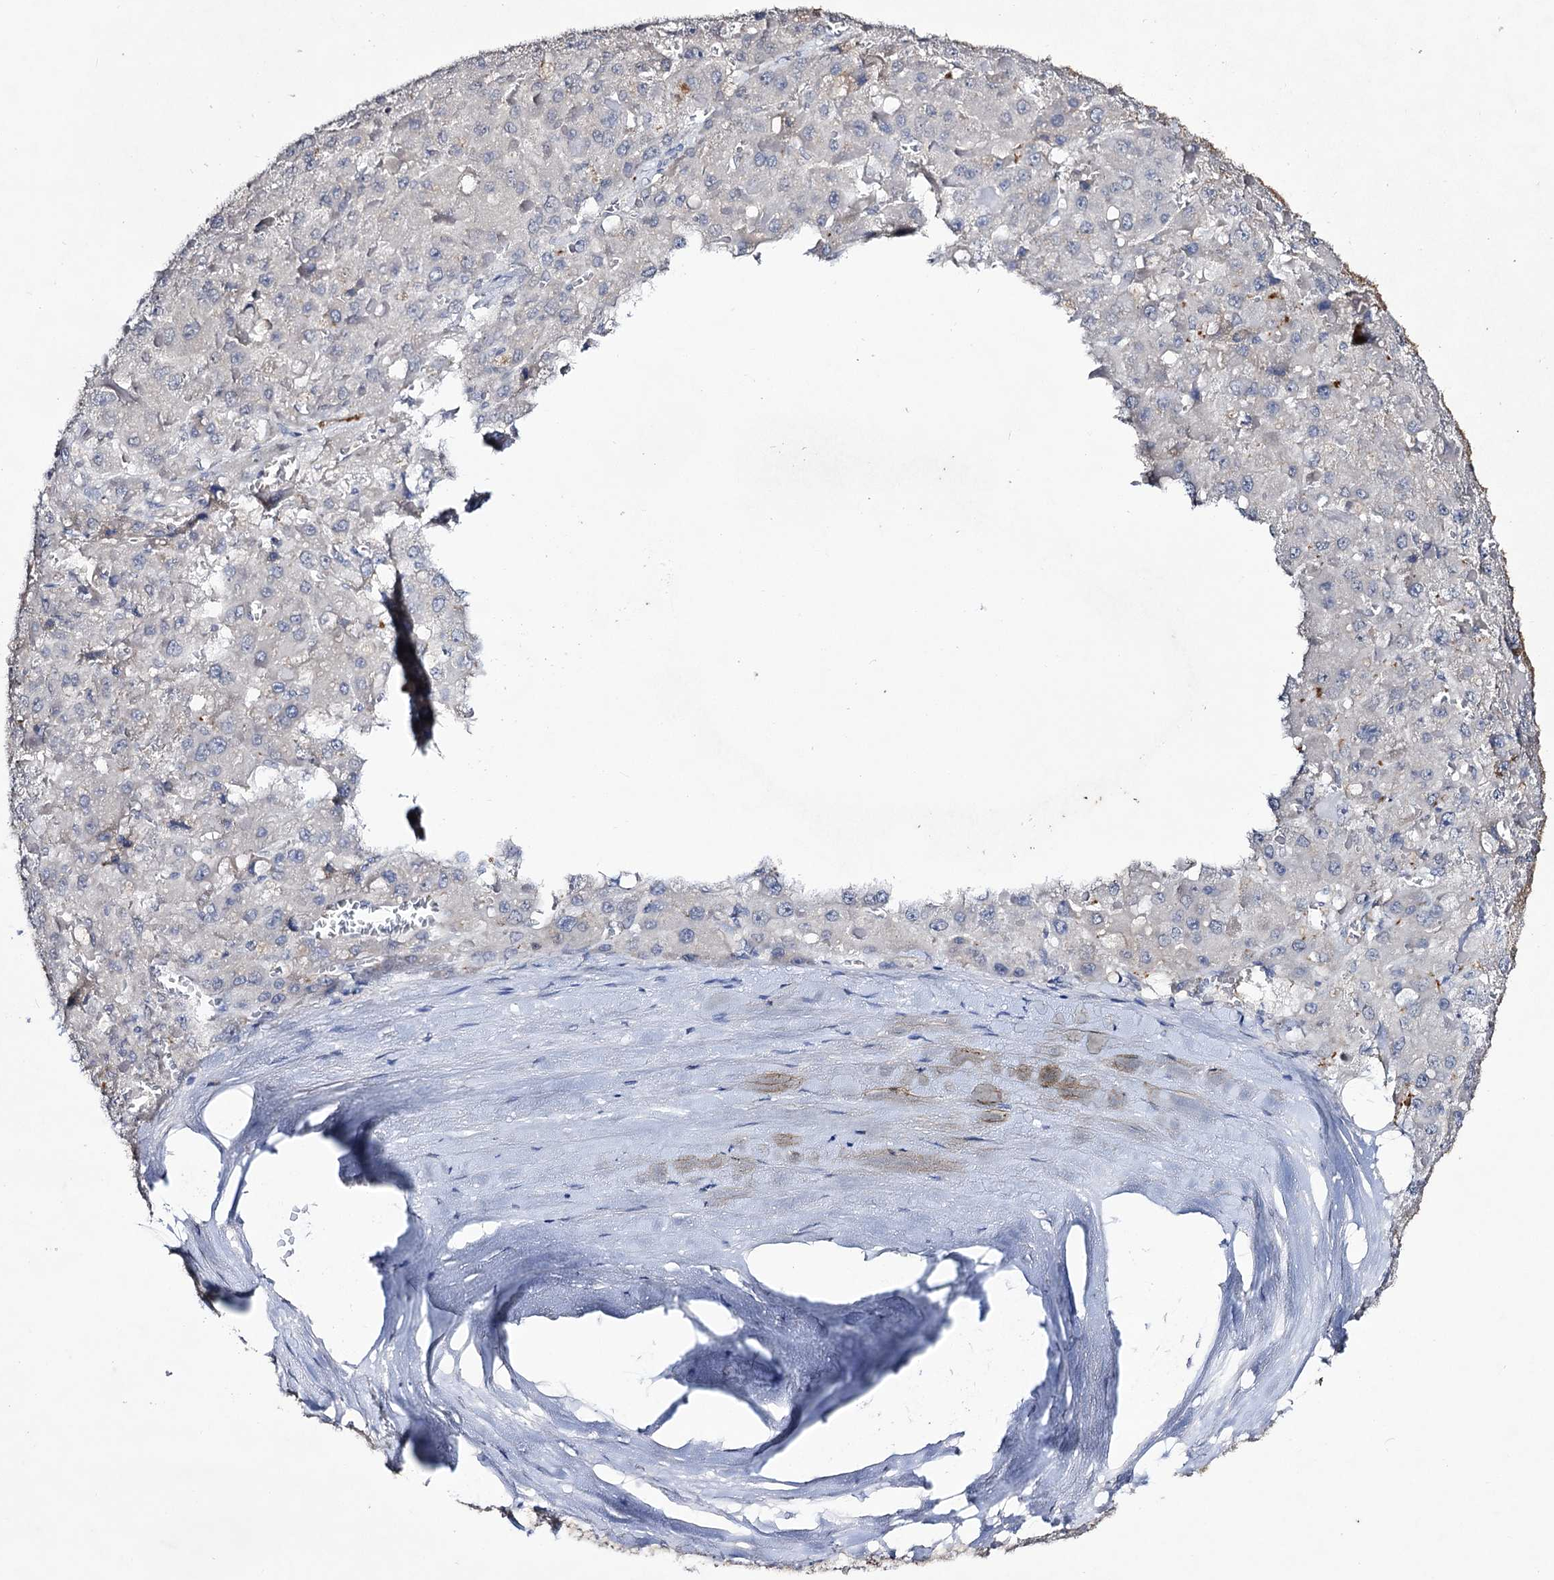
{"staining": {"intensity": "negative", "quantity": "none", "location": "none"}, "tissue": "liver cancer", "cell_type": "Tumor cells", "image_type": "cancer", "snomed": [{"axis": "morphology", "description": "Carcinoma, Hepatocellular, NOS"}, {"axis": "topography", "description": "Liver"}], "caption": "Tumor cells show no significant expression in liver cancer. (Immunohistochemistry (ihc), brightfield microscopy, high magnification).", "gene": "PLIN1", "patient": {"sex": "female", "age": 73}}